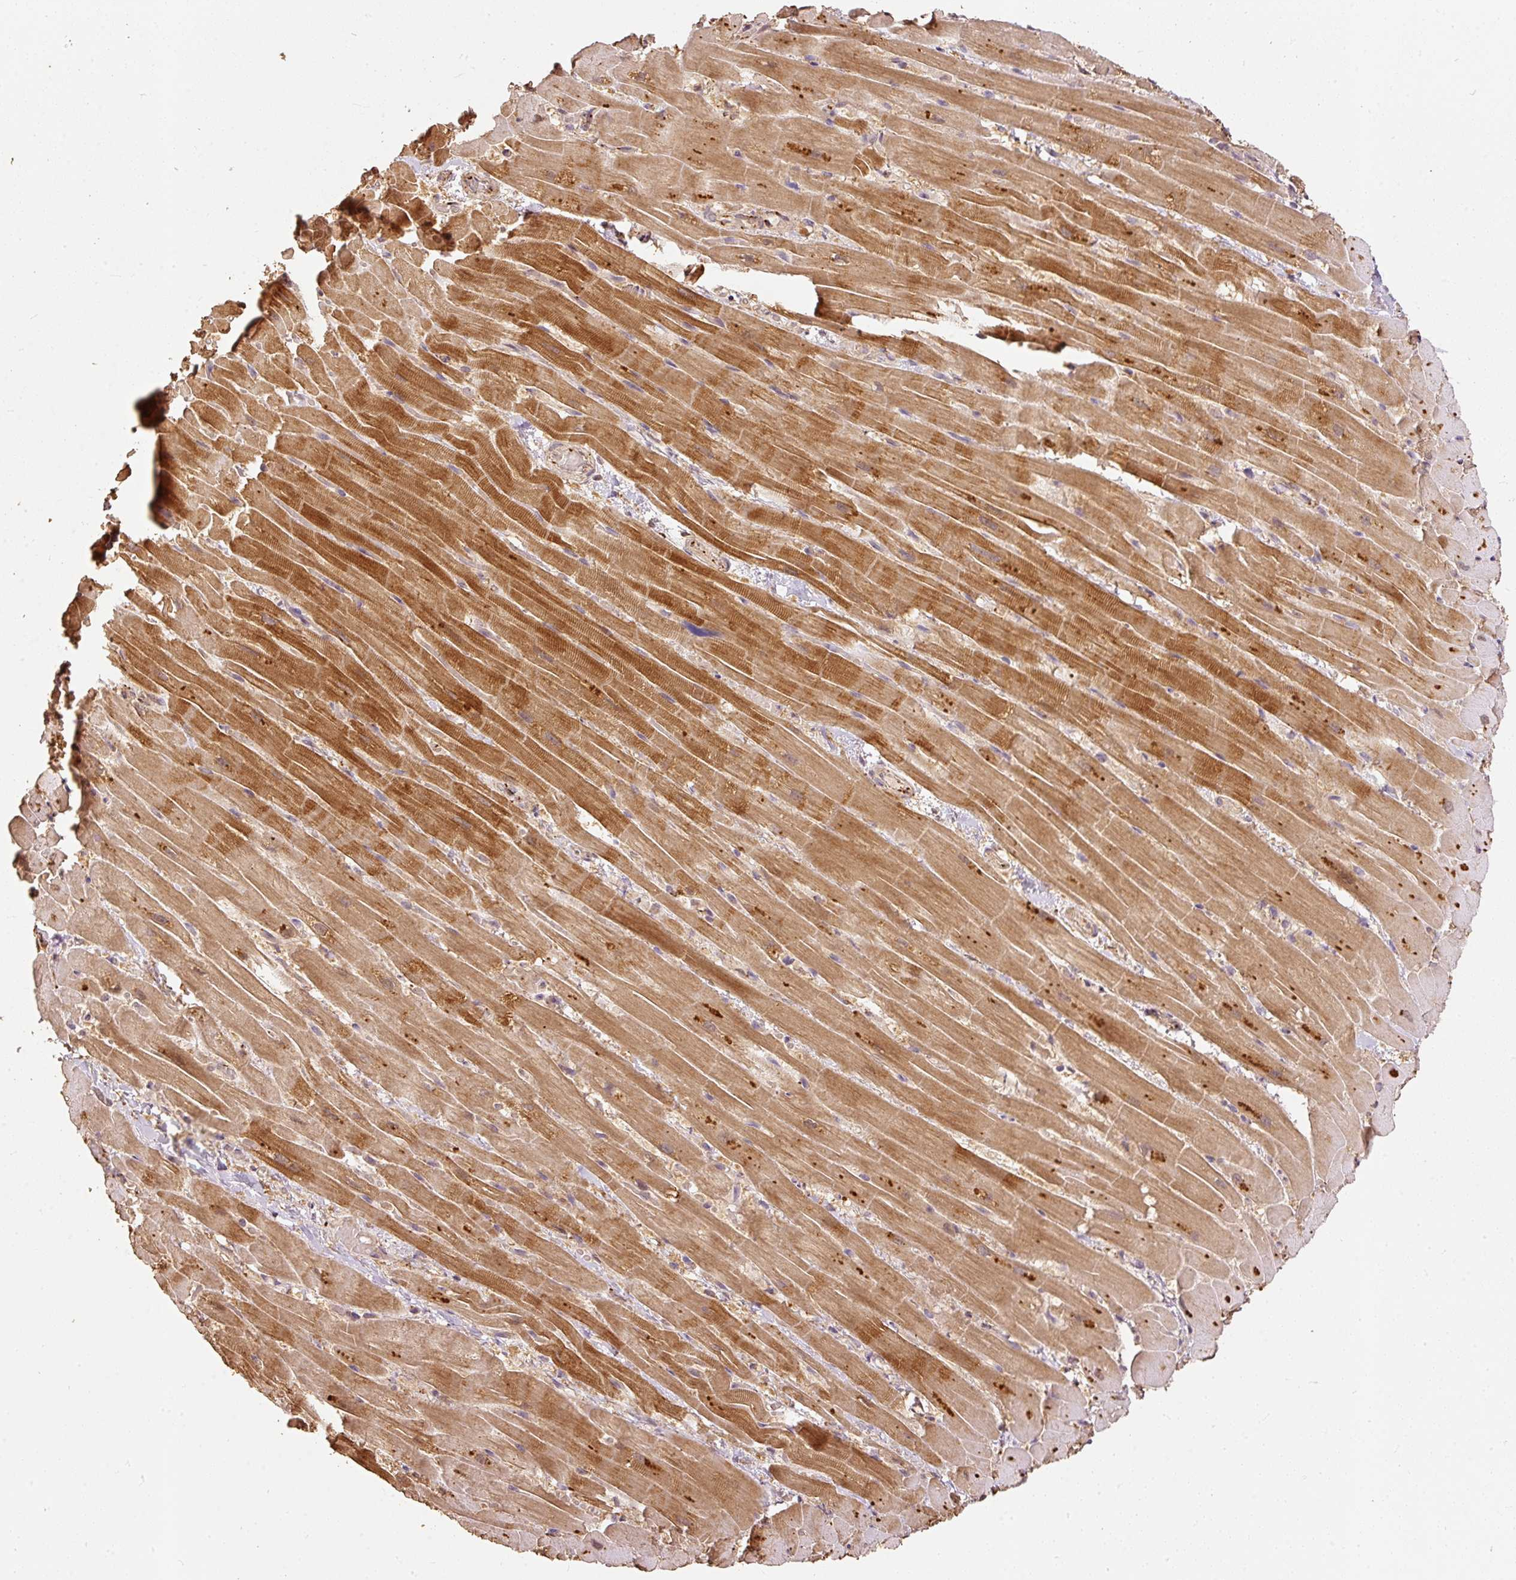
{"staining": {"intensity": "moderate", "quantity": ">75%", "location": "cytoplasmic/membranous"}, "tissue": "heart muscle", "cell_type": "Cardiomyocytes", "image_type": "normal", "snomed": [{"axis": "morphology", "description": "Normal tissue, NOS"}, {"axis": "topography", "description": "Heart"}], "caption": "Immunohistochemical staining of benign heart muscle displays medium levels of moderate cytoplasmic/membranous staining in approximately >75% of cardiomyocytes.", "gene": "FUT8", "patient": {"sex": "male", "age": 37}}